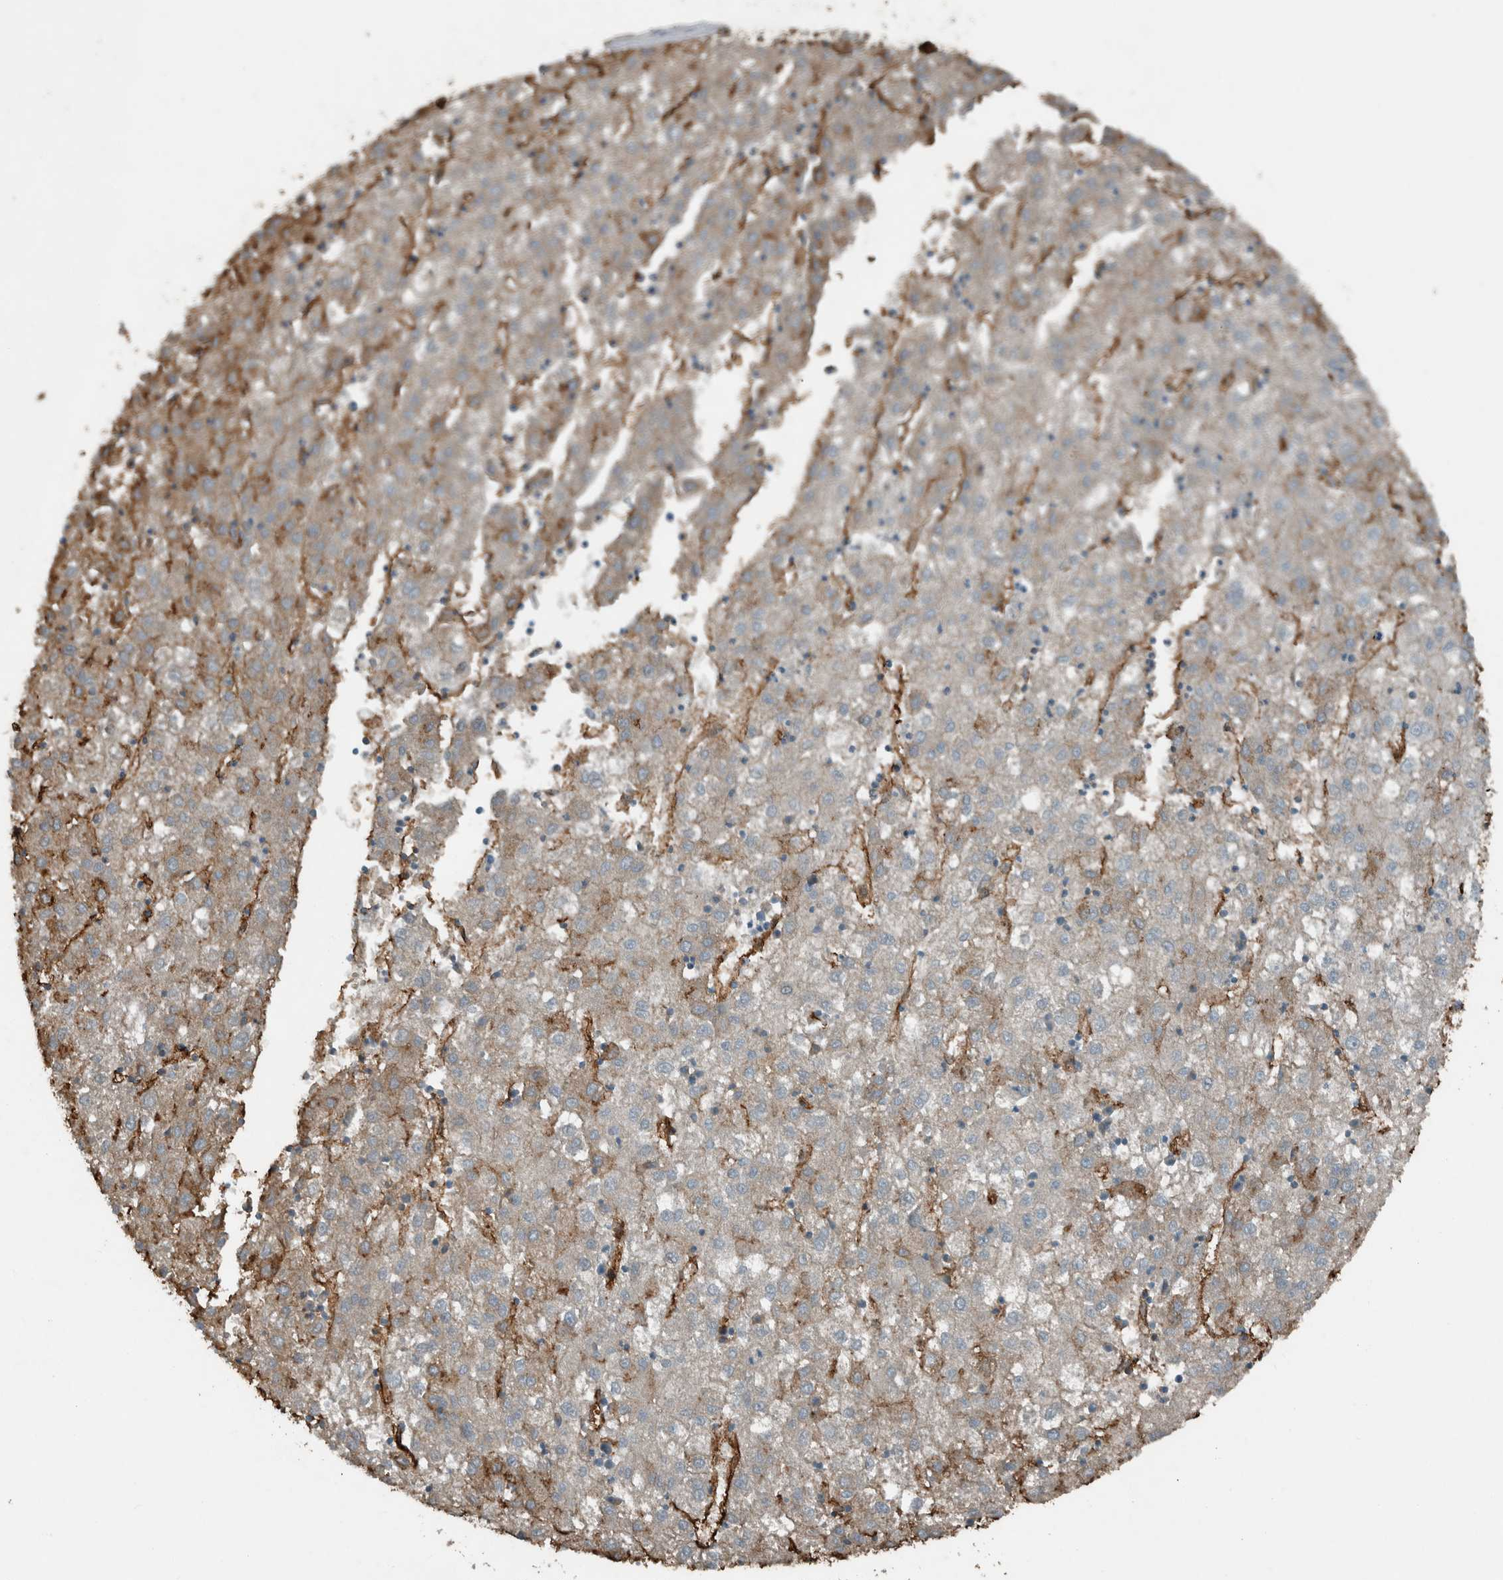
{"staining": {"intensity": "weak", "quantity": "<25%", "location": "cytoplasmic/membranous"}, "tissue": "liver cancer", "cell_type": "Tumor cells", "image_type": "cancer", "snomed": [{"axis": "morphology", "description": "Carcinoma, Hepatocellular, NOS"}, {"axis": "topography", "description": "Liver"}], "caption": "An image of liver hepatocellular carcinoma stained for a protein shows no brown staining in tumor cells.", "gene": "LBP", "patient": {"sex": "male", "age": 72}}